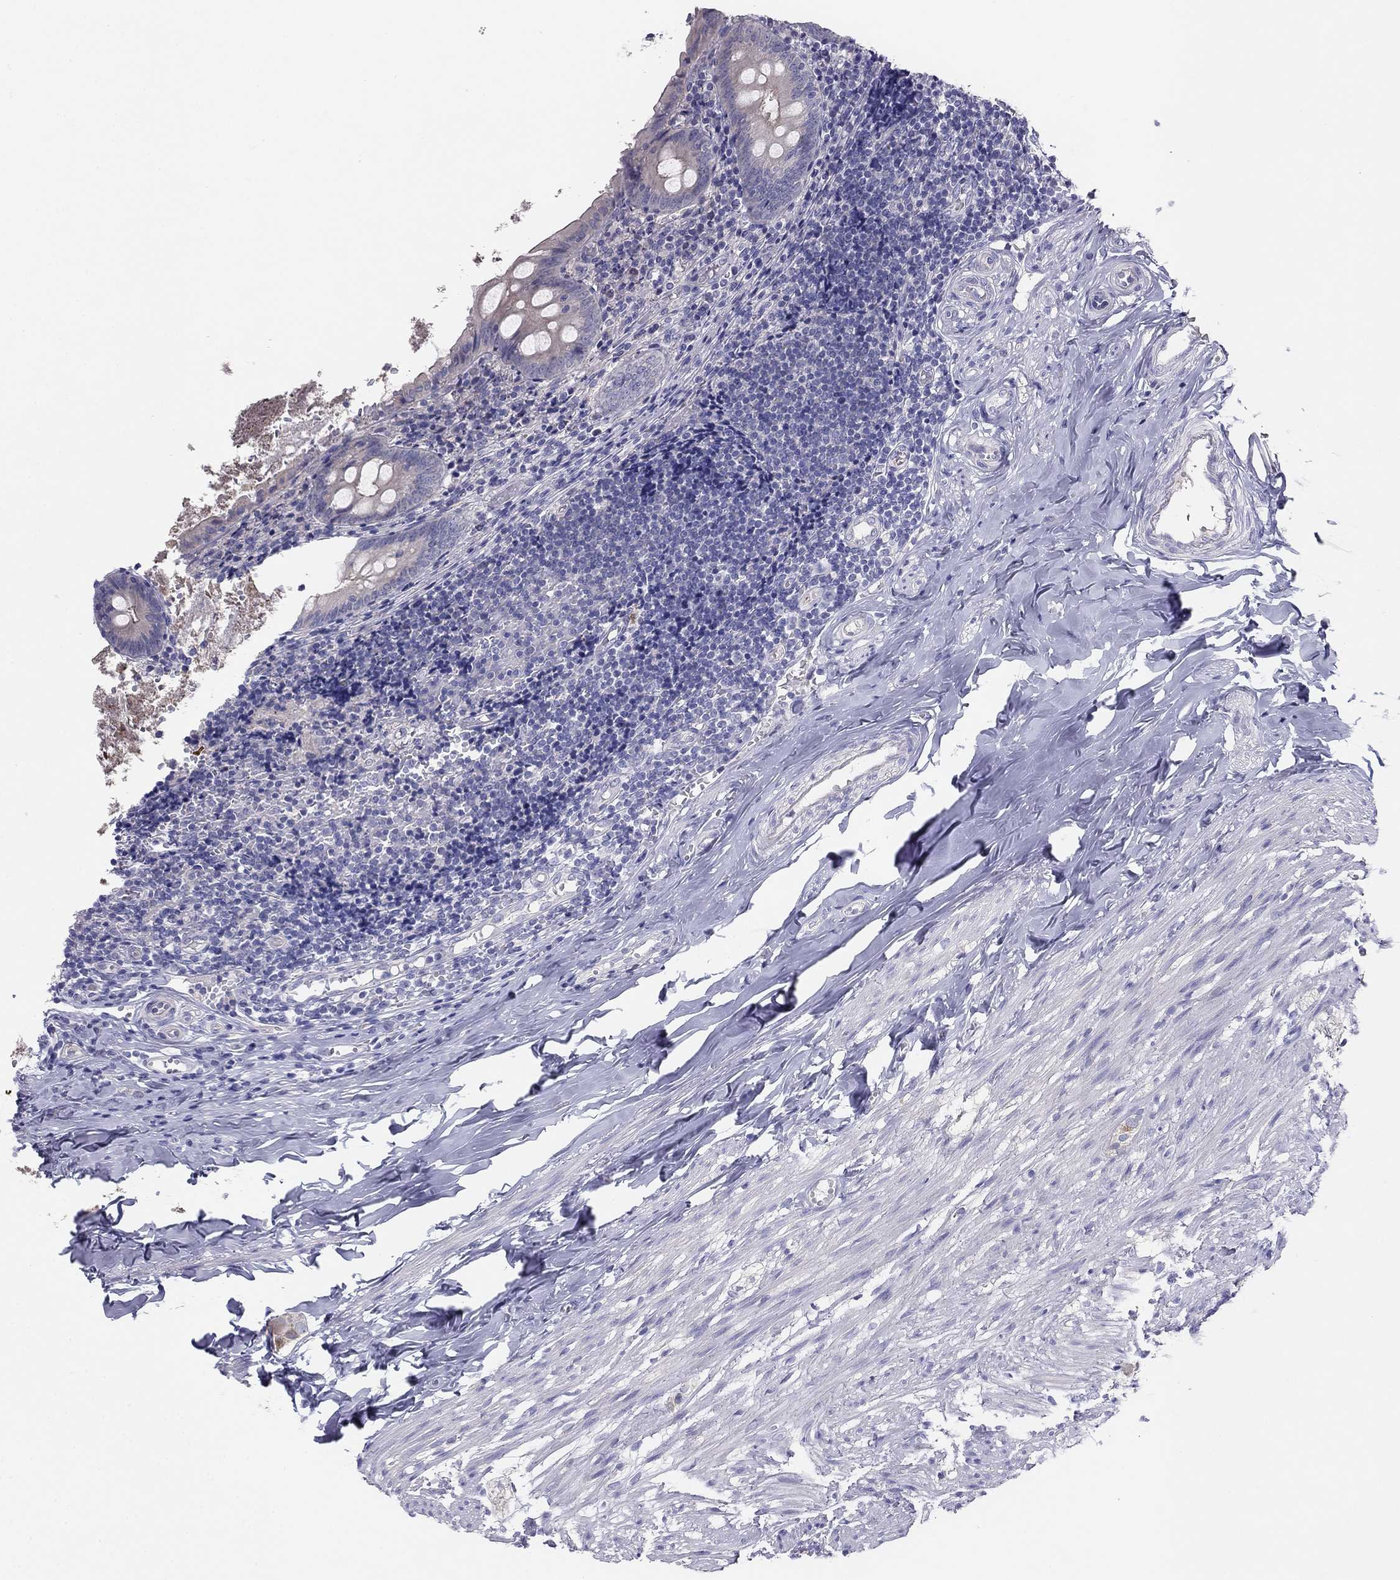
{"staining": {"intensity": "weak", "quantity": "<25%", "location": "cytoplasmic/membranous"}, "tissue": "appendix", "cell_type": "Glandular cells", "image_type": "normal", "snomed": [{"axis": "morphology", "description": "Normal tissue, NOS"}, {"axis": "topography", "description": "Appendix"}], "caption": "The immunohistochemistry (IHC) micrograph has no significant positivity in glandular cells of appendix. (Stains: DAB (3,3'-diaminobenzidine) IHC with hematoxylin counter stain, Microscopy: brightfield microscopy at high magnification).", "gene": "MGAT4C", "patient": {"sex": "female", "age": 23}}